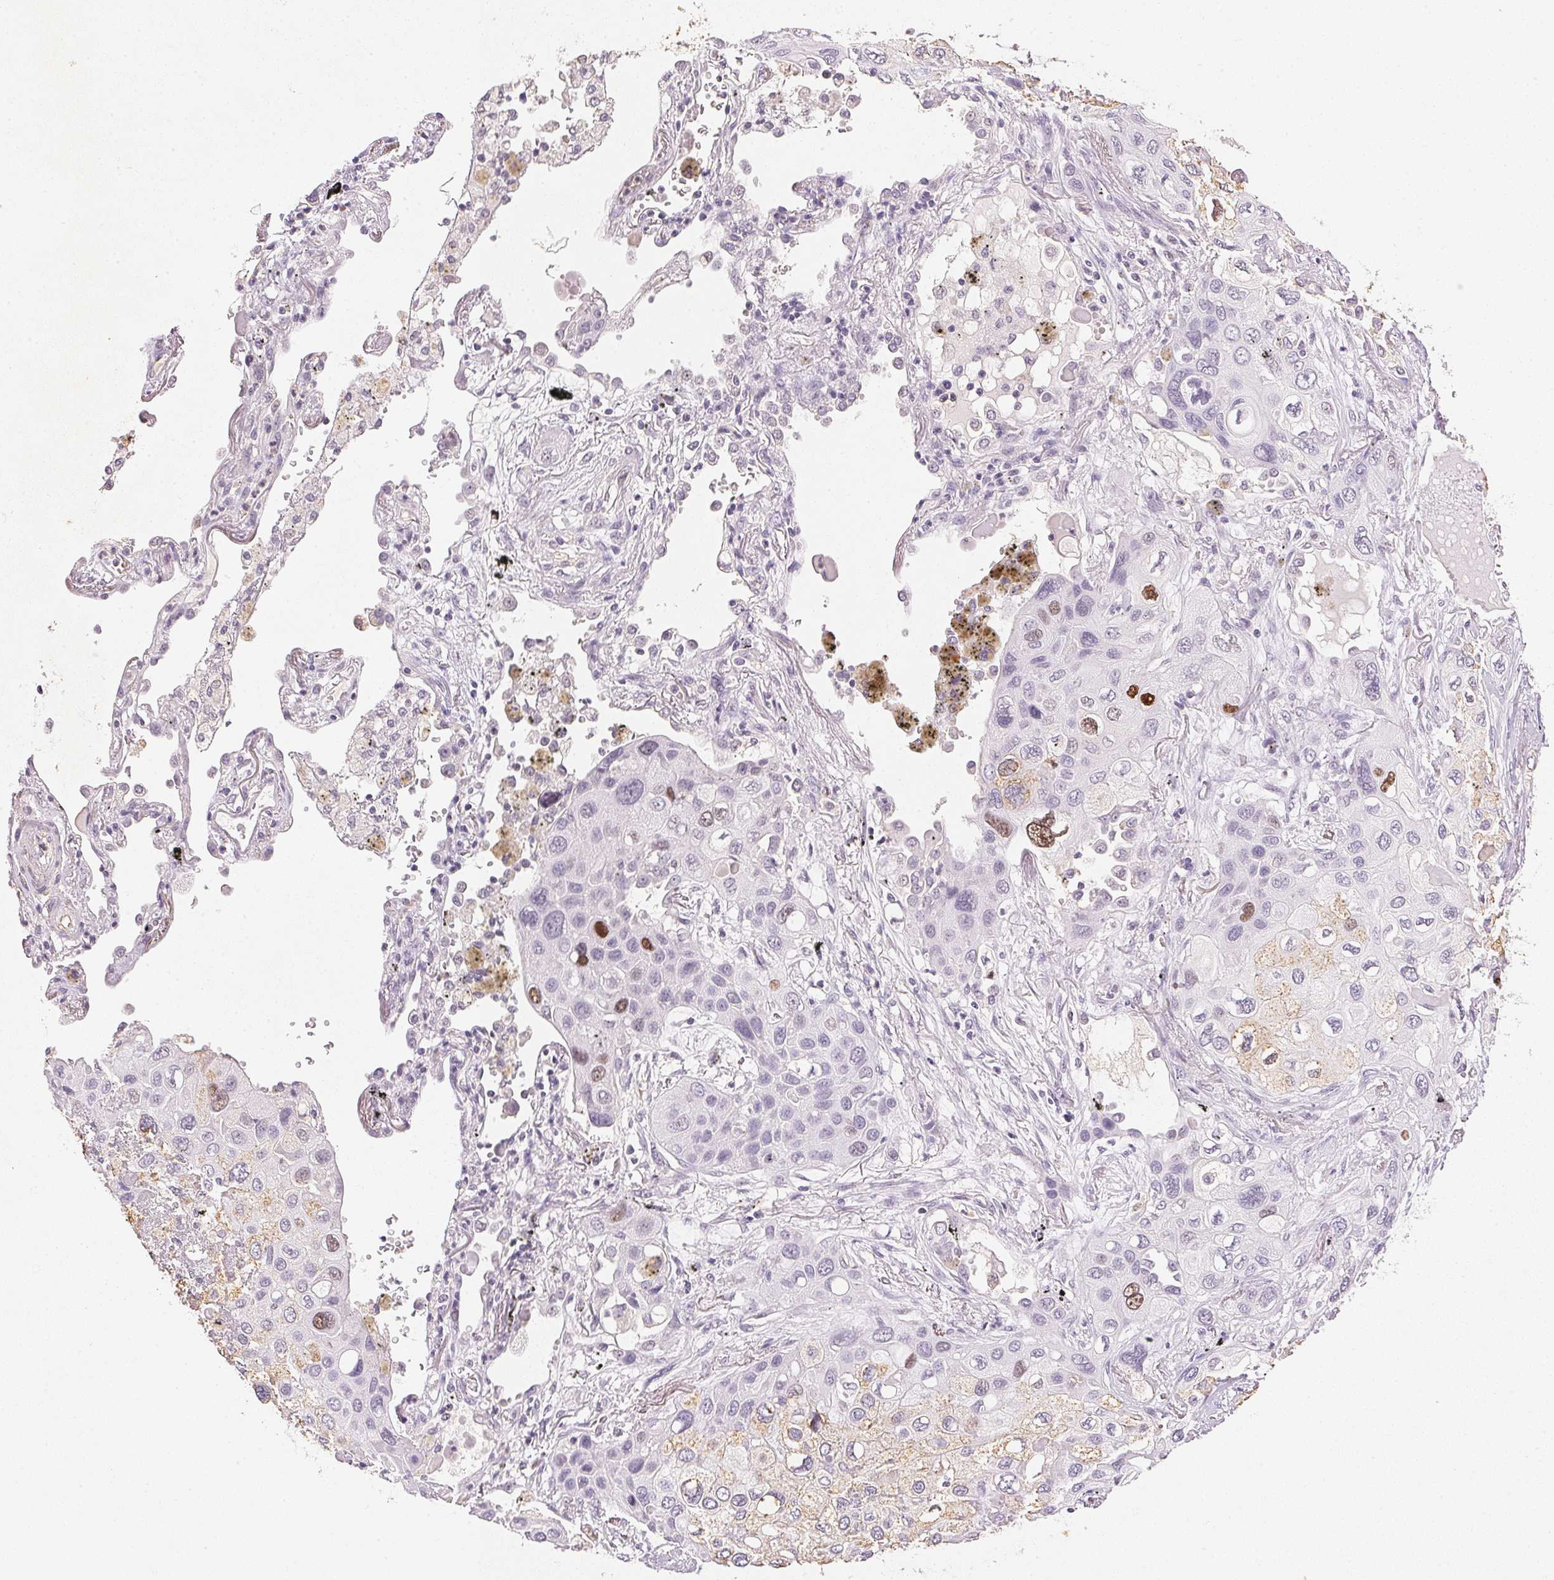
{"staining": {"intensity": "moderate", "quantity": "<25%", "location": "nuclear"}, "tissue": "lung cancer", "cell_type": "Tumor cells", "image_type": "cancer", "snomed": [{"axis": "morphology", "description": "Squamous cell carcinoma, NOS"}, {"axis": "morphology", "description": "Squamous cell carcinoma, metastatic, NOS"}, {"axis": "topography", "description": "Lung"}], "caption": "Lung cancer (squamous cell carcinoma) stained with a brown dye demonstrates moderate nuclear positive staining in about <25% of tumor cells.", "gene": "SMTN", "patient": {"sex": "male", "age": 59}}